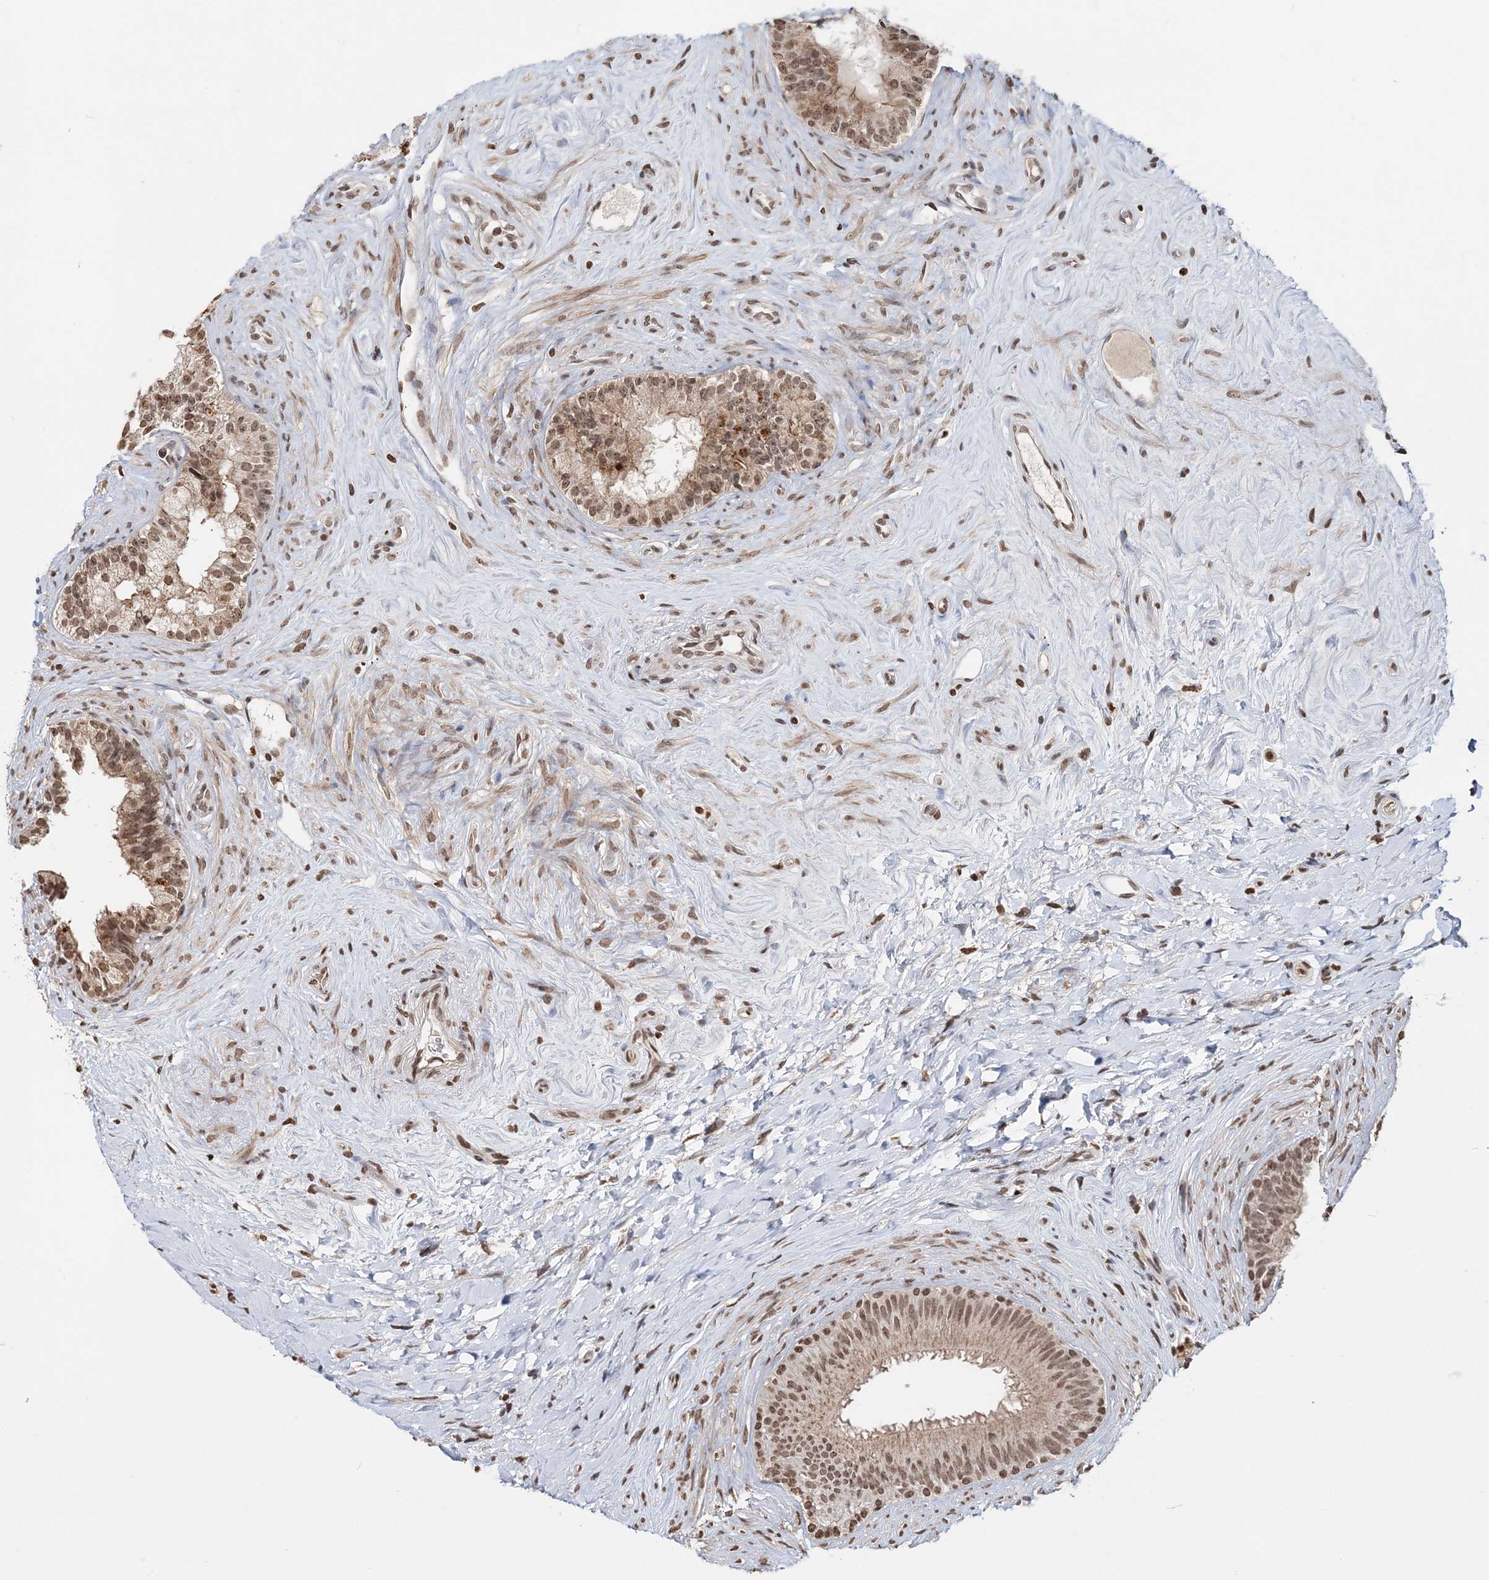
{"staining": {"intensity": "moderate", "quantity": ">75%", "location": "cytoplasmic/membranous,nuclear"}, "tissue": "epididymis", "cell_type": "Glandular cells", "image_type": "normal", "snomed": [{"axis": "morphology", "description": "Normal tissue, NOS"}, {"axis": "topography", "description": "Epididymis"}], "caption": "Immunohistochemistry (DAB) staining of normal human epididymis exhibits moderate cytoplasmic/membranous,nuclear protein positivity in approximately >75% of glandular cells. (Stains: DAB (3,3'-diaminobenzidine) in brown, nuclei in blue, Microscopy: brightfield microscopy at high magnification).", "gene": "SOWAHB", "patient": {"sex": "male", "age": 84}}